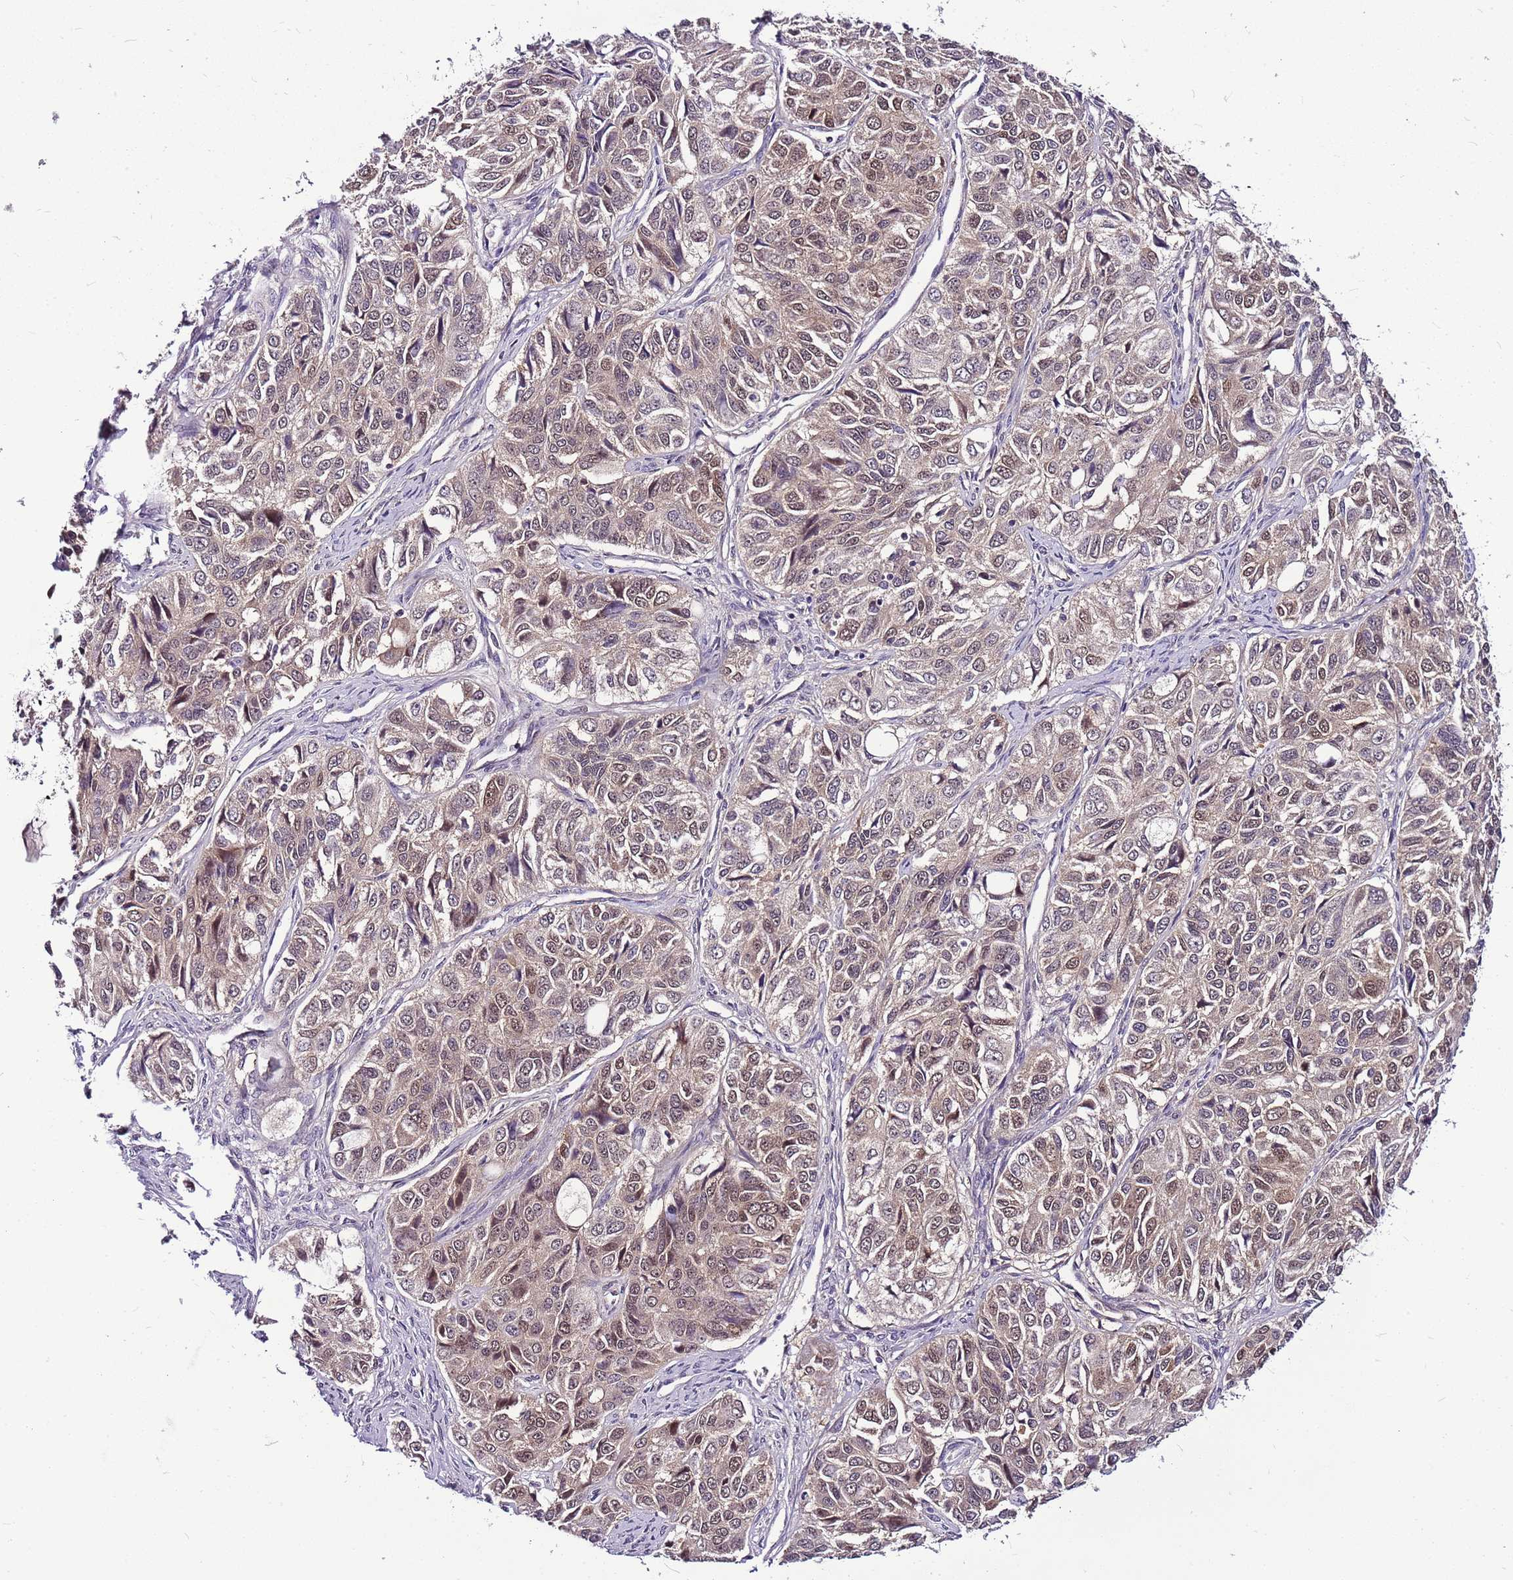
{"staining": {"intensity": "weak", "quantity": ">75%", "location": "cytoplasmic/membranous,nuclear"}, "tissue": "ovarian cancer", "cell_type": "Tumor cells", "image_type": "cancer", "snomed": [{"axis": "morphology", "description": "Carcinoma, endometroid"}, {"axis": "topography", "description": "Ovary"}], "caption": "Immunohistochemistry (IHC) photomicrograph of human ovarian cancer stained for a protein (brown), which shows low levels of weak cytoplasmic/membranous and nuclear expression in approximately >75% of tumor cells.", "gene": "POLE3", "patient": {"sex": "female", "age": 51}}